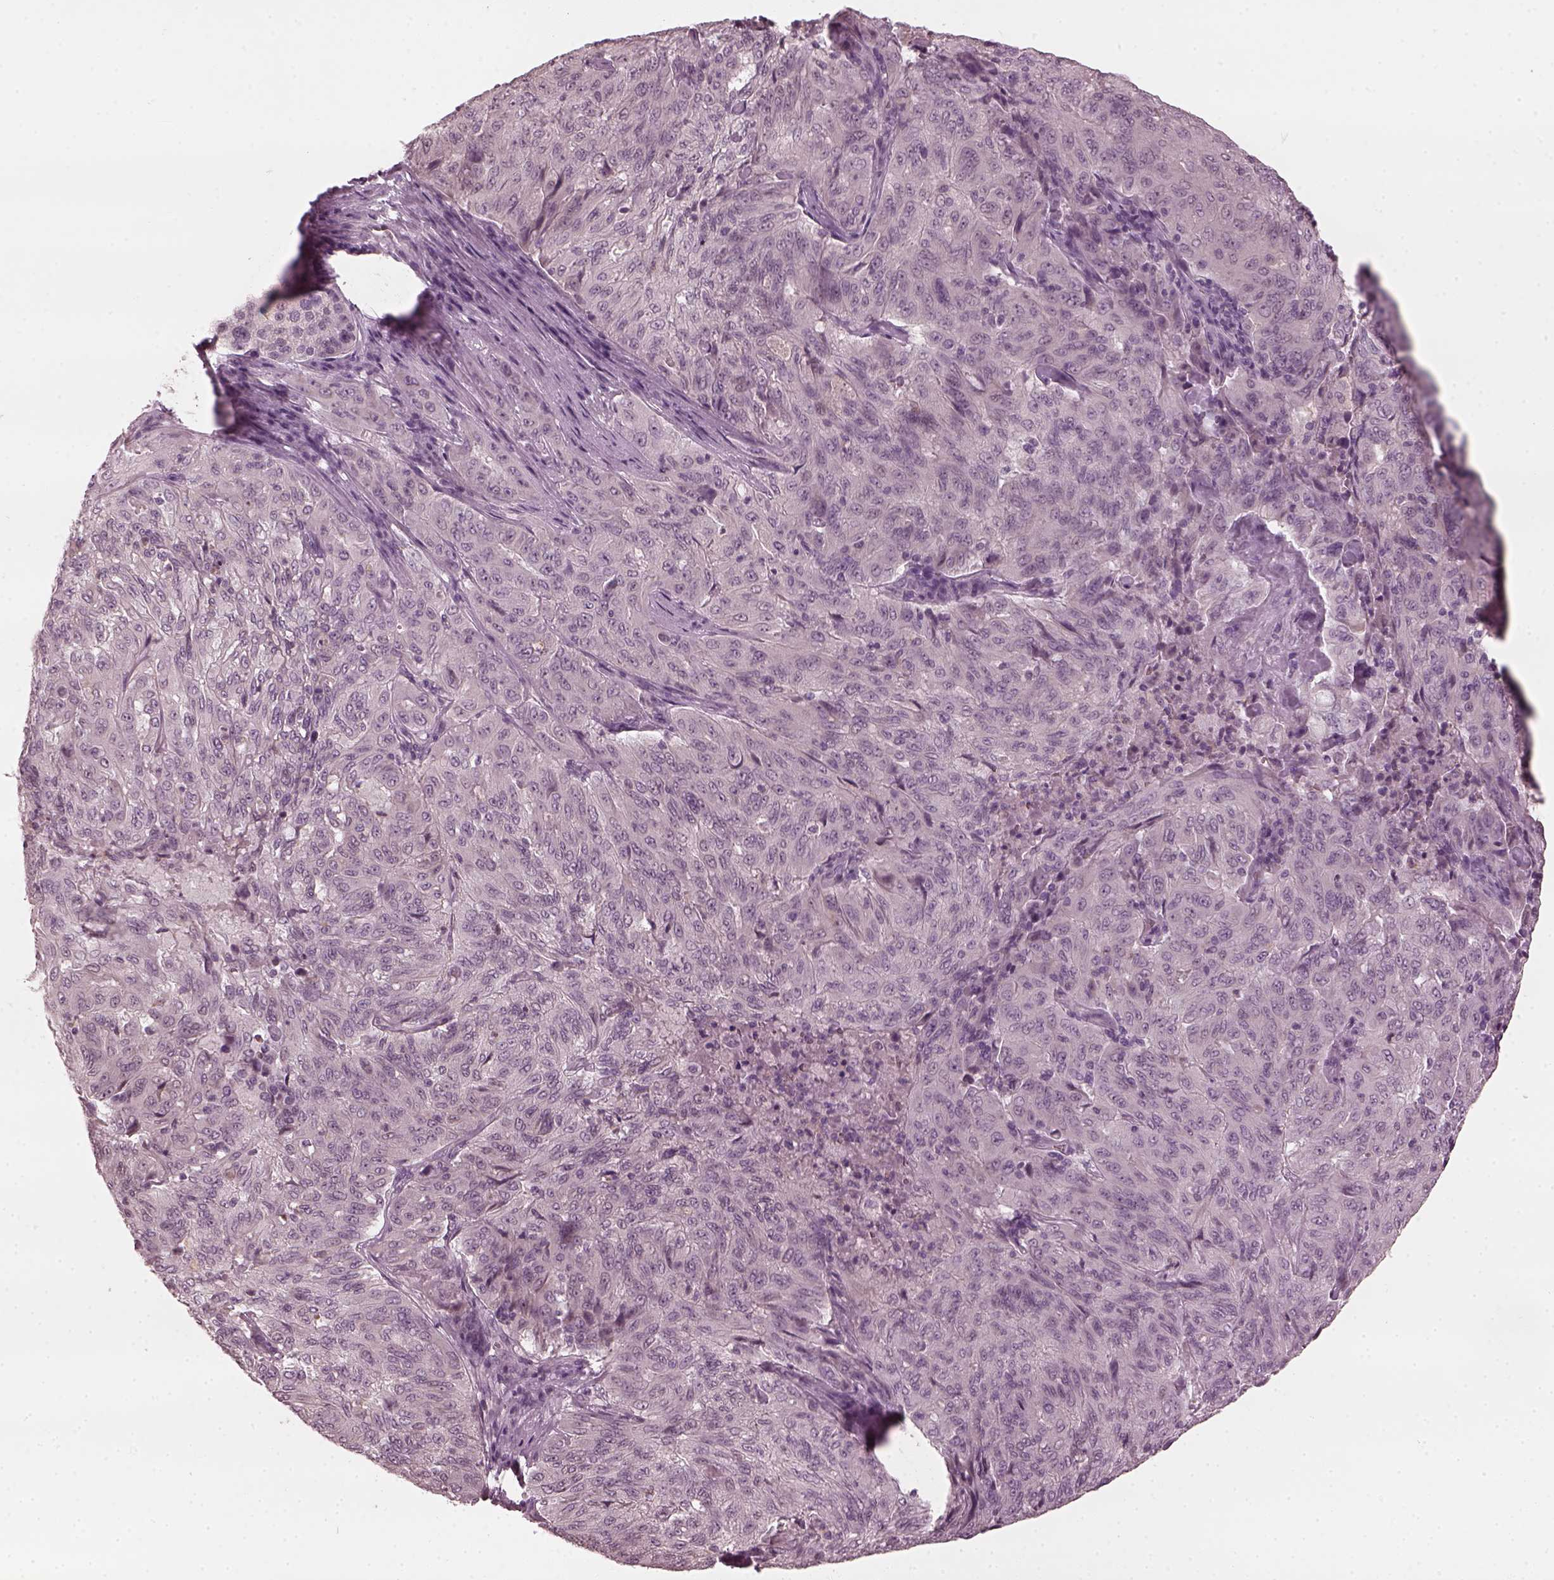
{"staining": {"intensity": "negative", "quantity": "none", "location": "none"}, "tissue": "pancreatic cancer", "cell_type": "Tumor cells", "image_type": "cancer", "snomed": [{"axis": "morphology", "description": "Adenocarcinoma, NOS"}, {"axis": "topography", "description": "Pancreas"}], "caption": "This is an immunohistochemistry histopathology image of human pancreatic adenocarcinoma. There is no staining in tumor cells.", "gene": "CCDC170", "patient": {"sex": "male", "age": 63}}